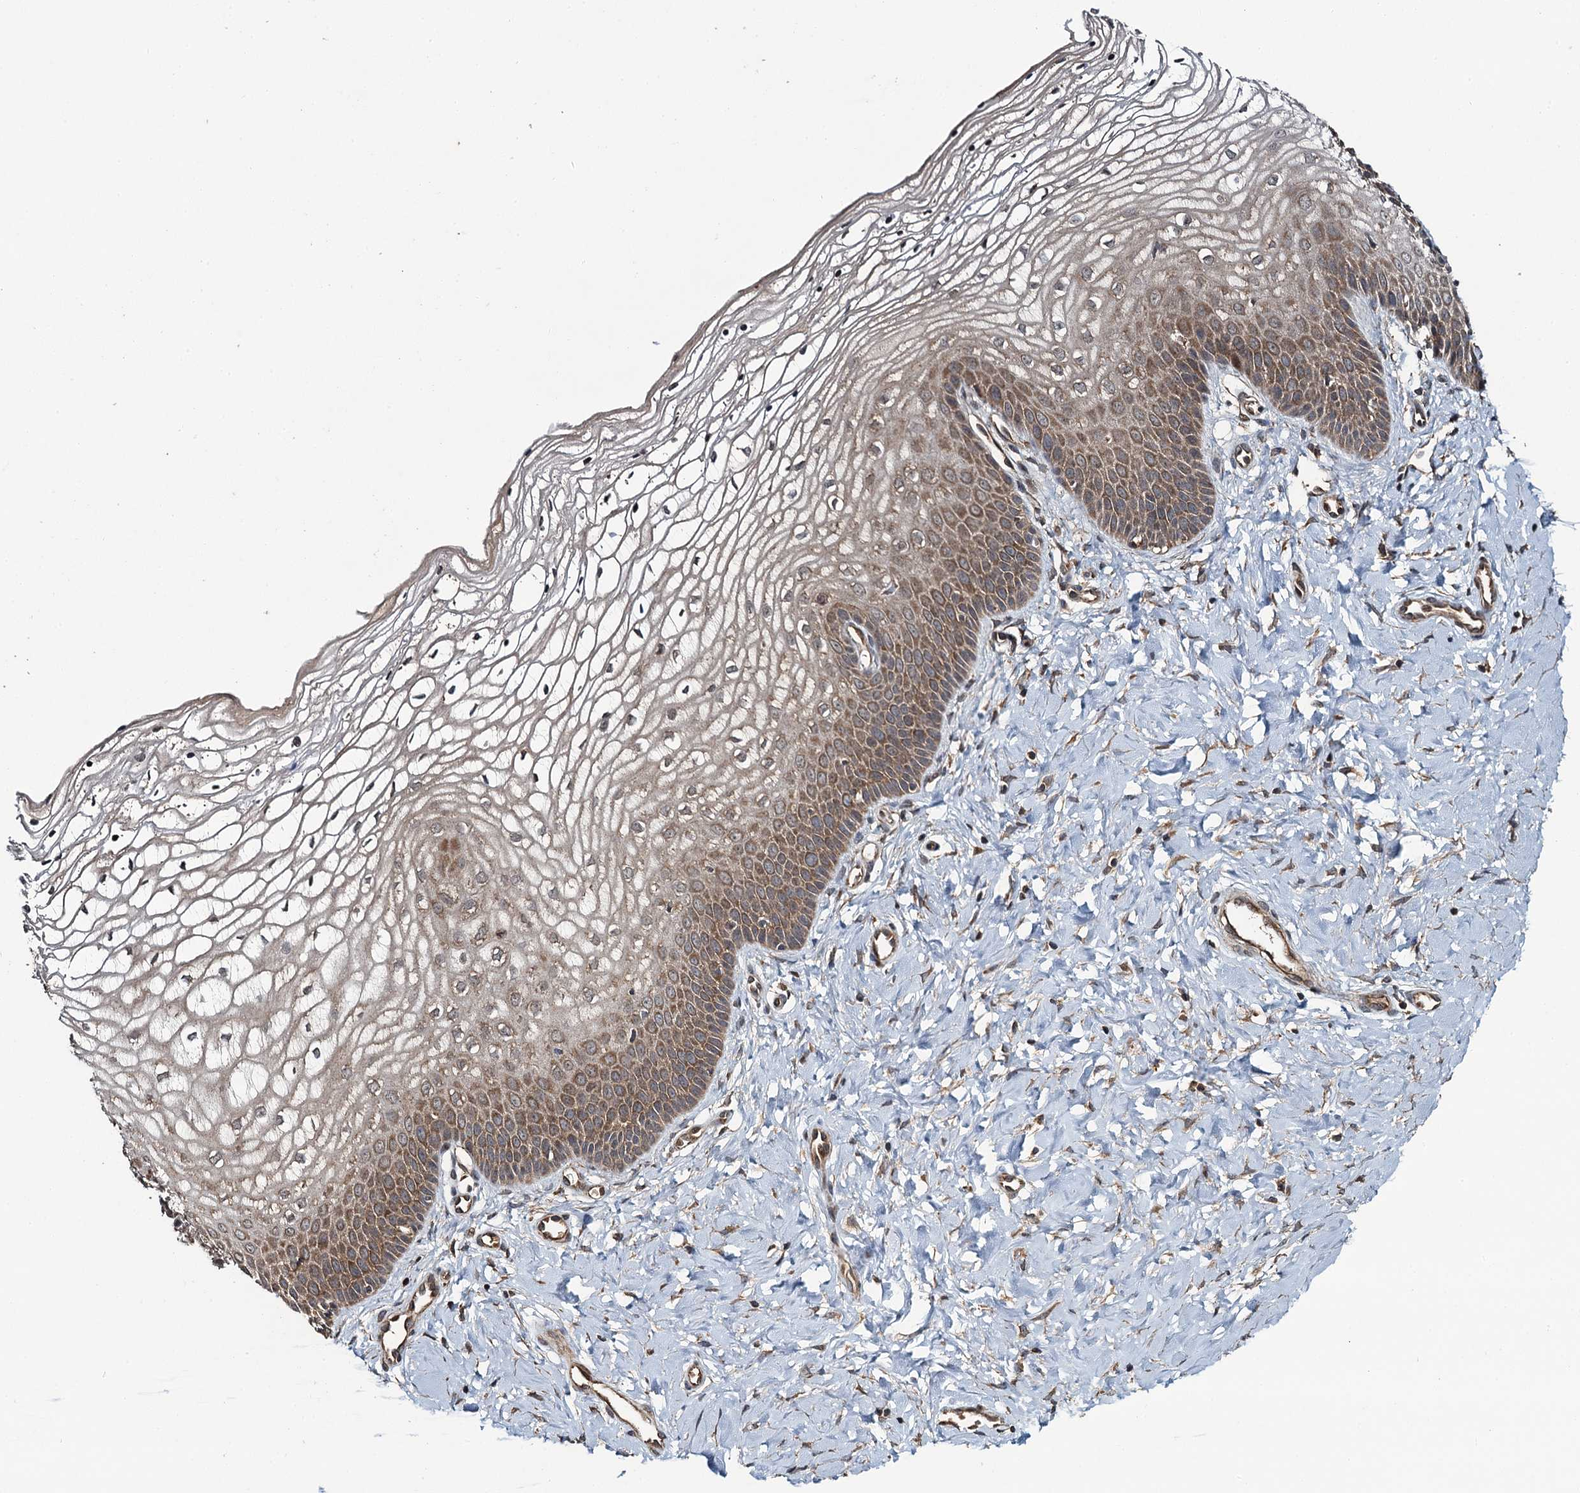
{"staining": {"intensity": "moderate", "quantity": "25%-75%", "location": "cytoplasmic/membranous"}, "tissue": "vagina", "cell_type": "Squamous epithelial cells", "image_type": "normal", "snomed": [{"axis": "morphology", "description": "Normal tissue, NOS"}, {"axis": "topography", "description": "Vagina"}], "caption": "Immunohistochemistry (DAB (3,3'-diaminobenzidine)) staining of unremarkable vagina displays moderate cytoplasmic/membranous protein staining in about 25%-75% of squamous epithelial cells.", "gene": "SNX32", "patient": {"sex": "female", "age": 68}}